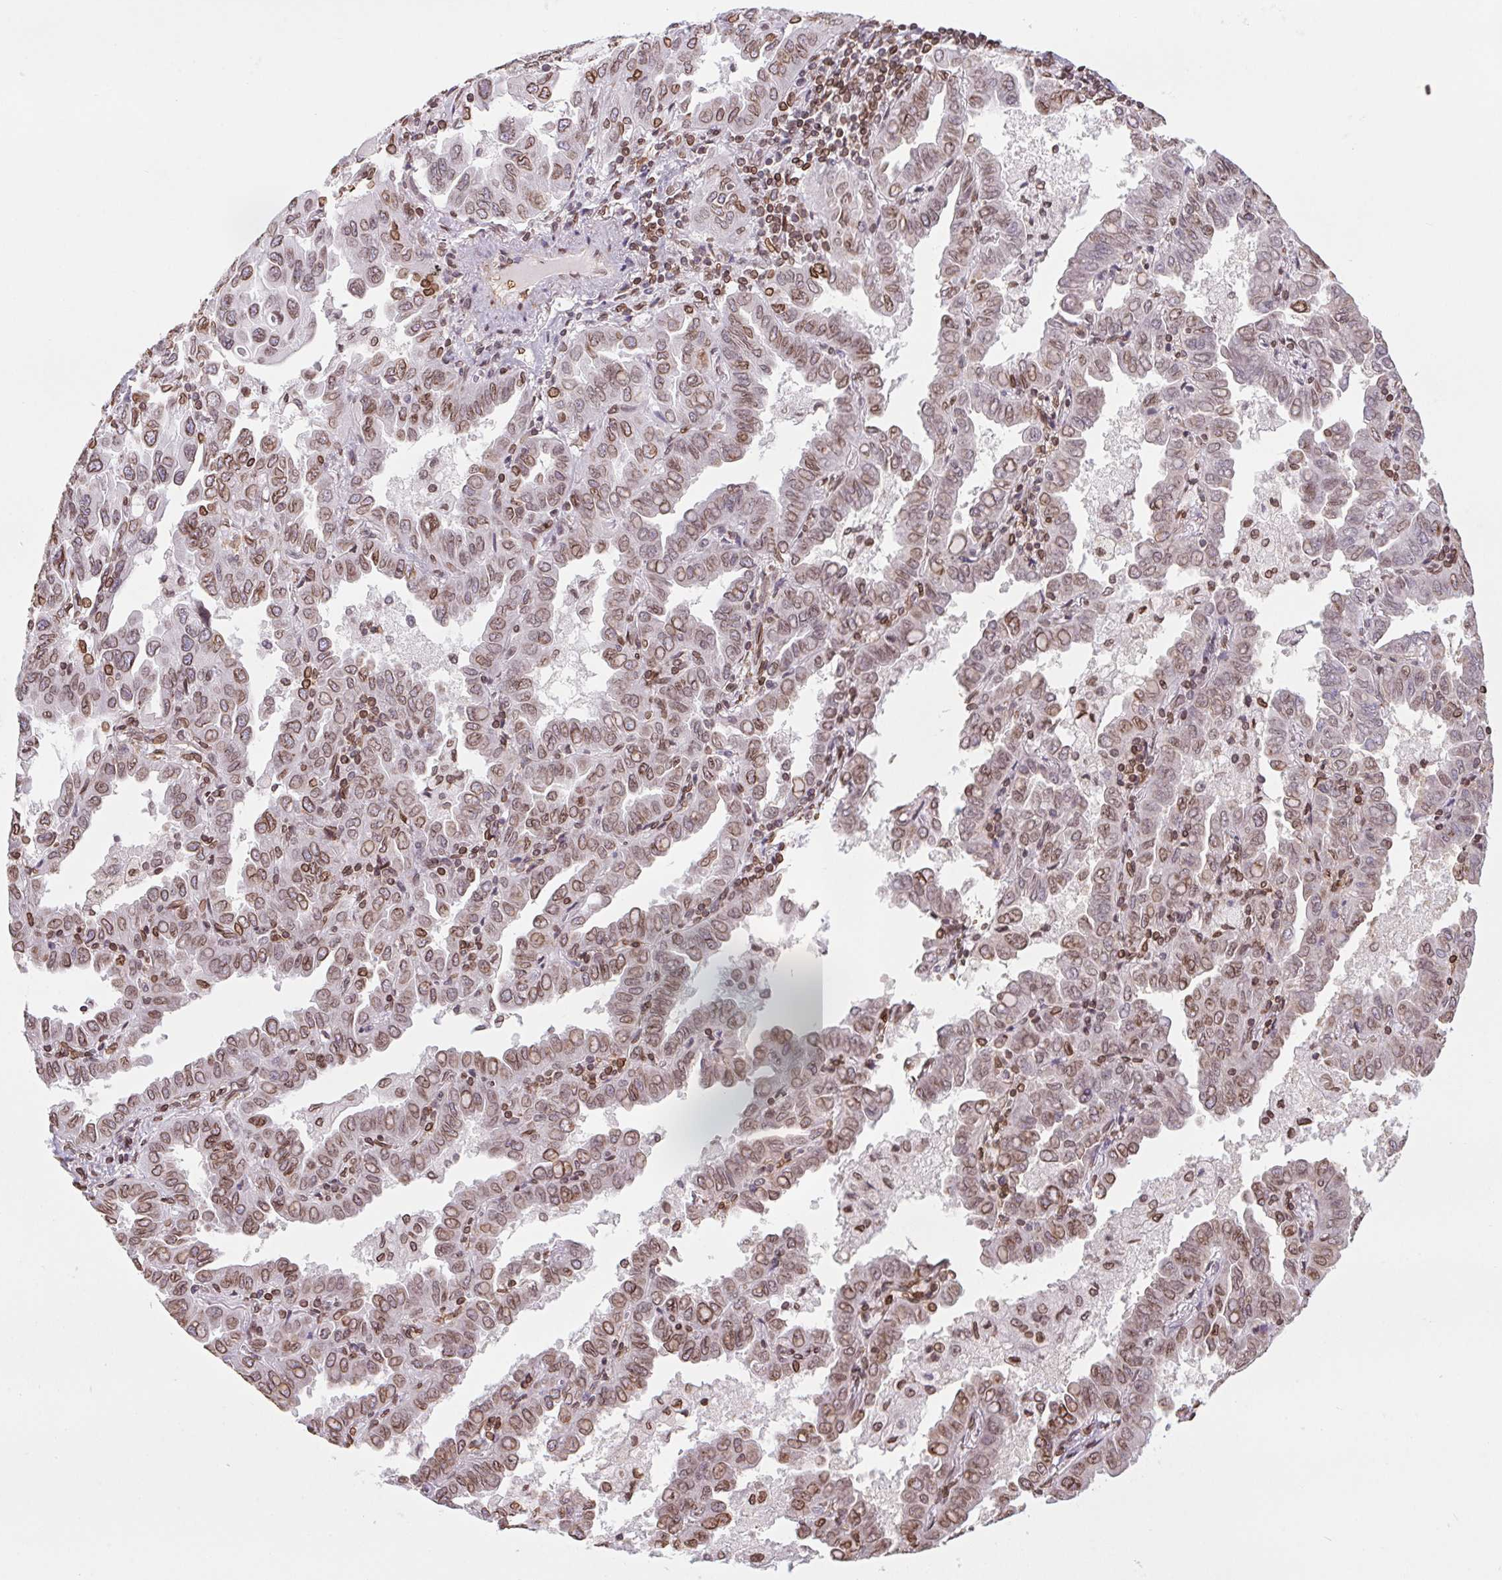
{"staining": {"intensity": "moderate", "quantity": ">75%", "location": "cytoplasmic/membranous,nuclear"}, "tissue": "lung cancer", "cell_type": "Tumor cells", "image_type": "cancer", "snomed": [{"axis": "morphology", "description": "Adenocarcinoma, NOS"}, {"axis": "topography", "description": "Lung"}], "caption": "Immunohistochemistry (IHC) (DAB) staining of adenocarcinoma (lung) demonstrates moderate cytoplasmic/membranous and nuclear protein expression in approximately >75% of tumor cells.", "gene": "LMNB2", "patient": {"sex": "male", "age": 64}}